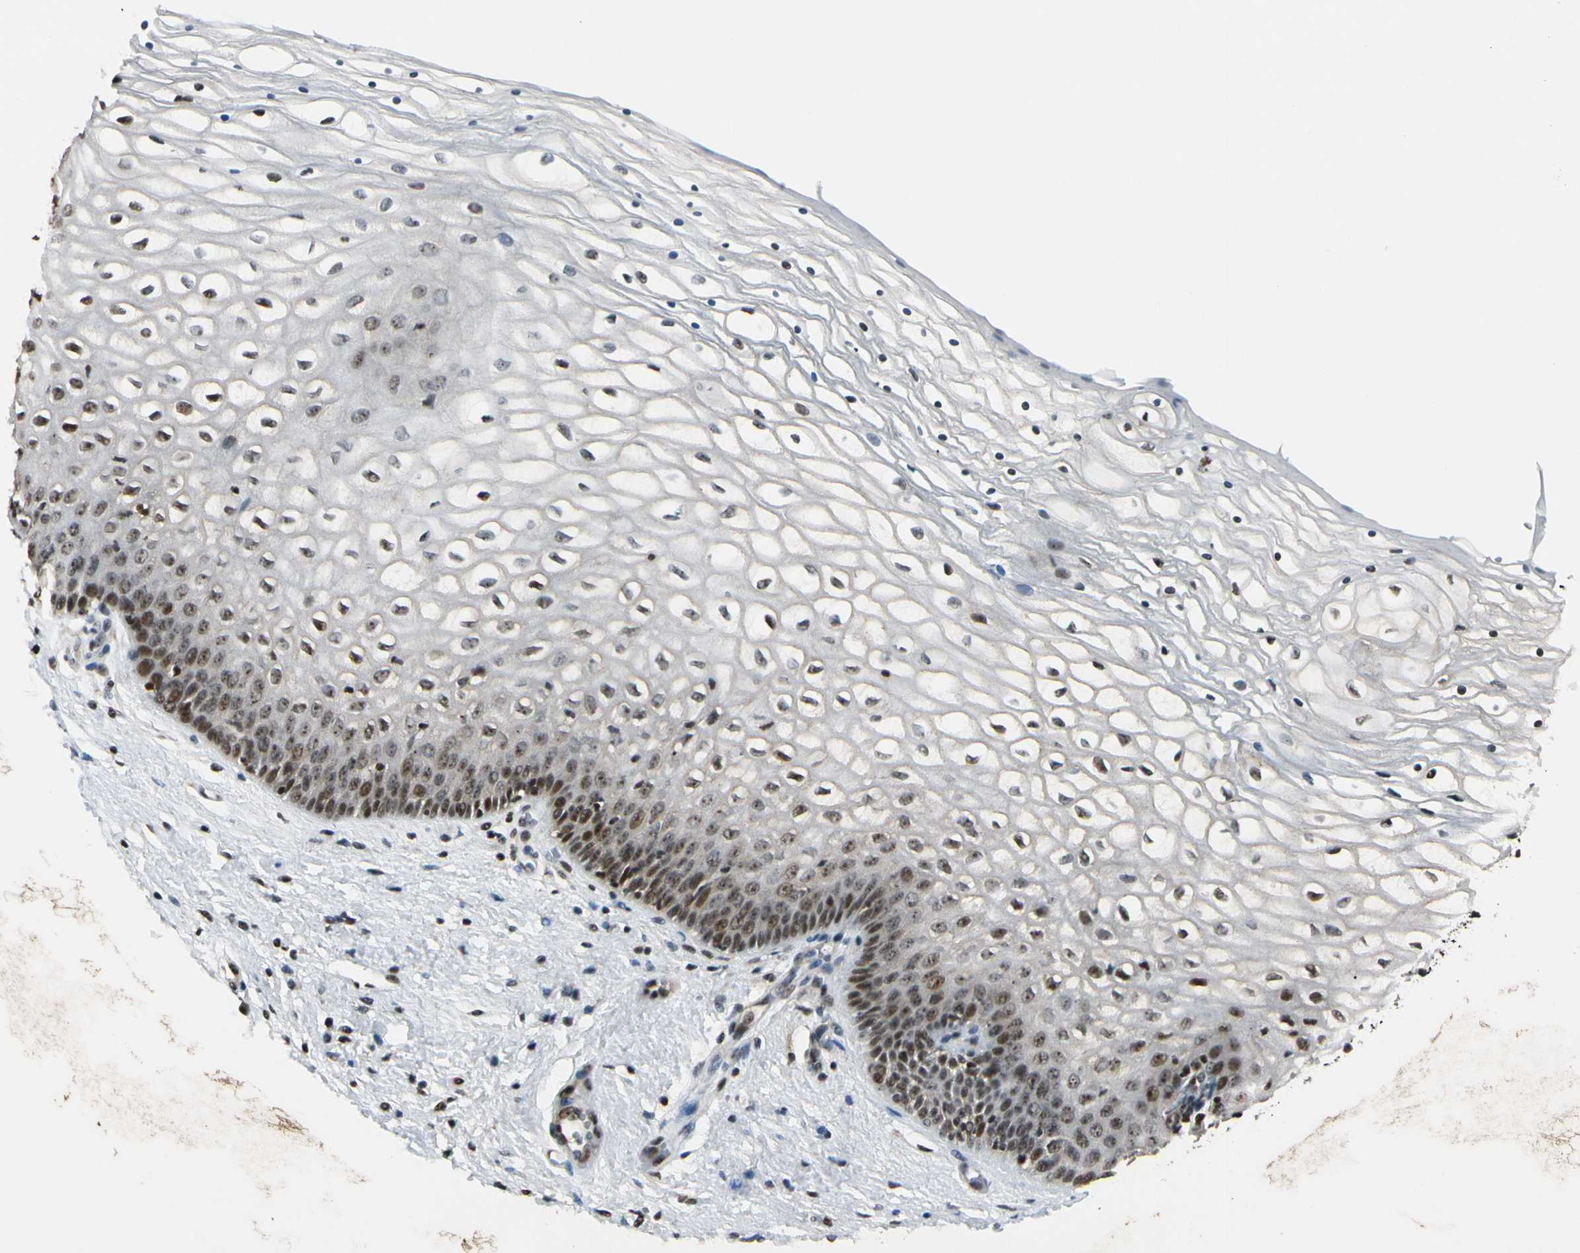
{"staining": {"intensity": "strong", "quantity": "25%-75%", "location": "nuclear"}, "tissue": "vagina", "cell_type": "Squamous epithelial cells", "image_type": "normal", "snomed": [{"axis": "morphology", "description": "Normal tissue, NOS"}, {"axis": "topography", "description": "Vagina"}], "caption": "Protein staining shows strong nuclear staining in about 25%-75% of squamous epithelial cells in benign vagina.", "gene": "DAXX", "patient": {"sex": "female", "age": 34}}